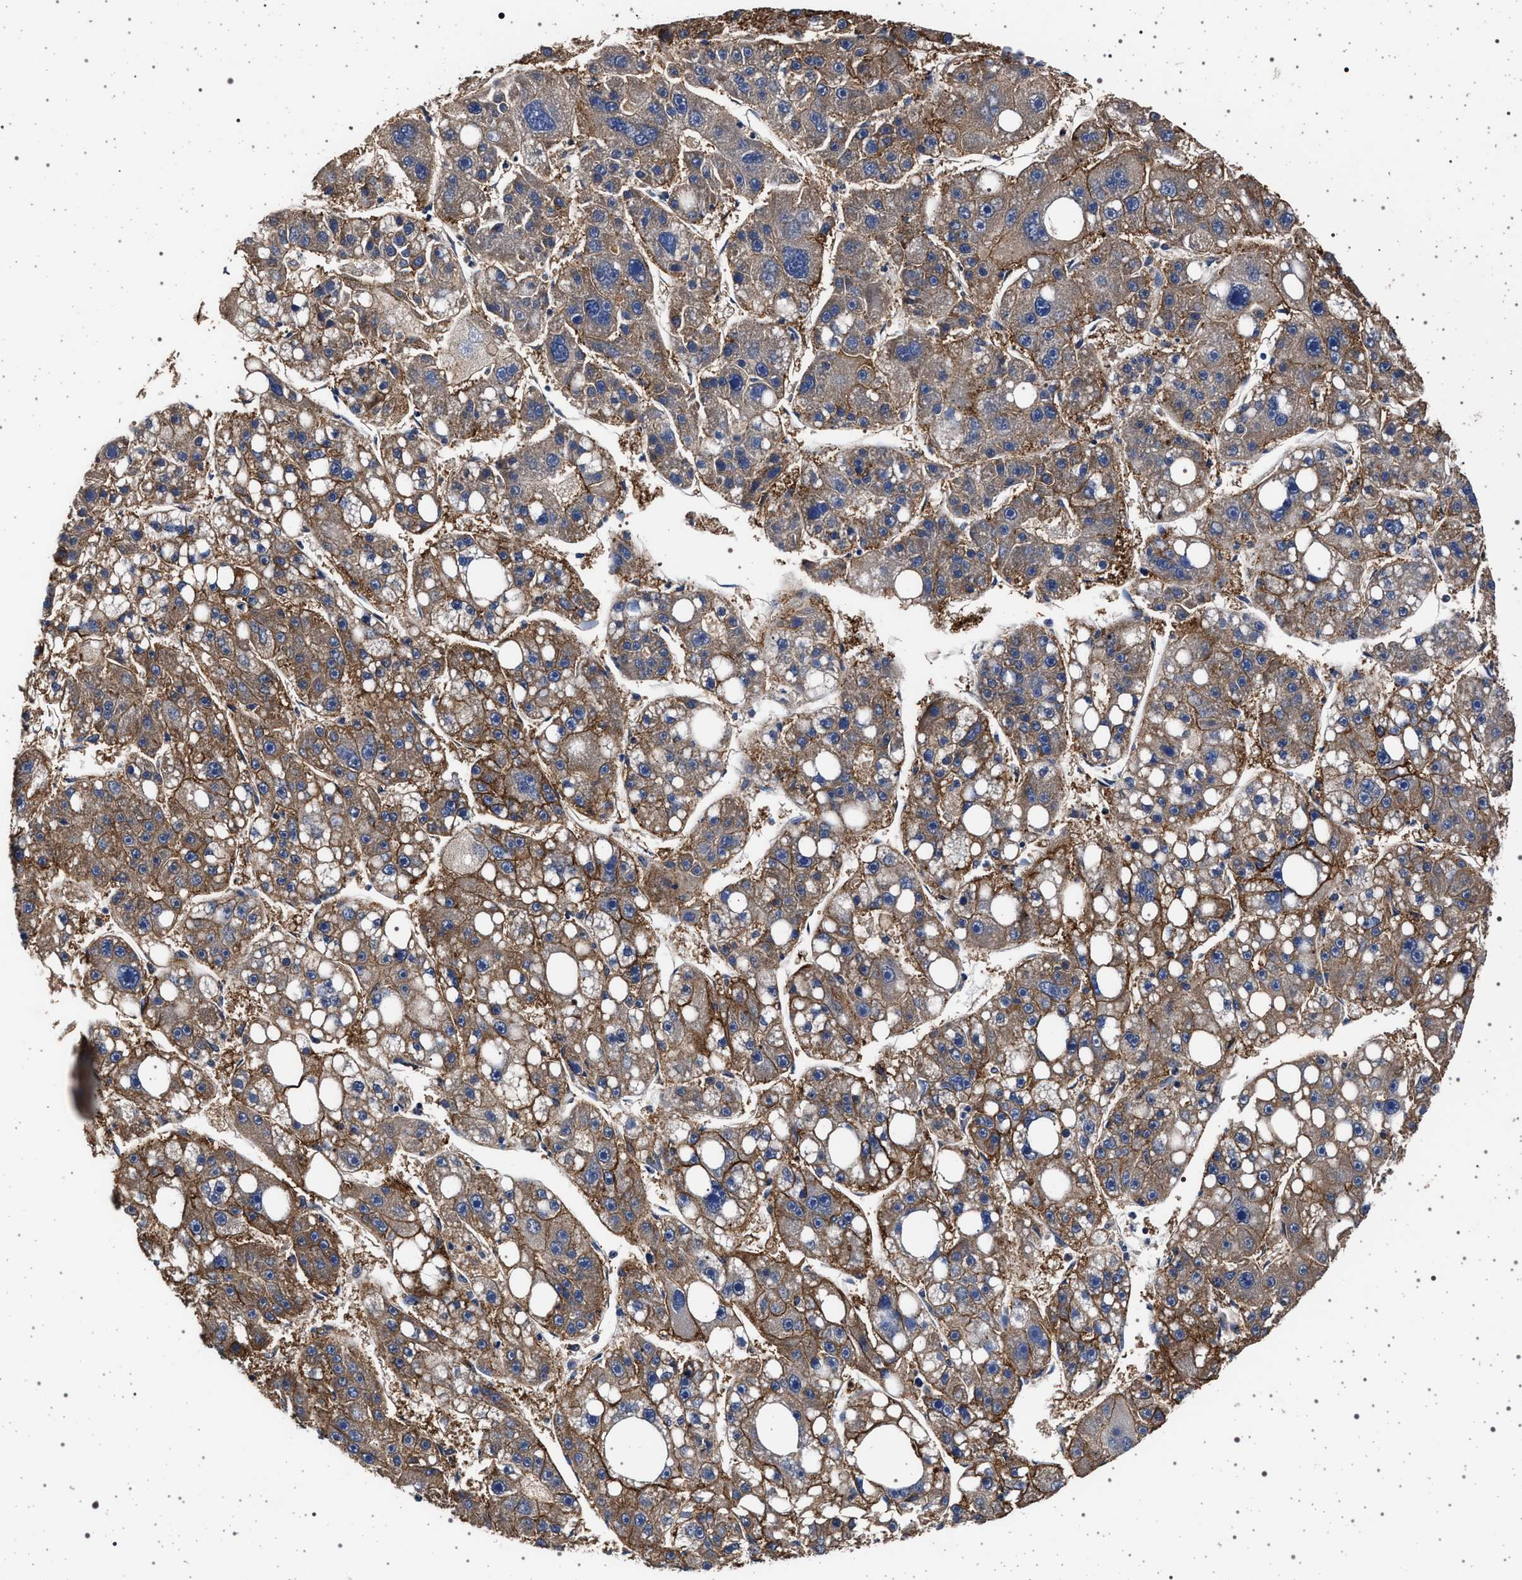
{"staining": {"intensity": "moderate", "quantity": ">75%", "location": "cytoplasmic/membranous"}, "tissue": "liver cancer", "cell_type": "Tumor cells", "image_type": "cancer", "snomed": [{"axis": "morphology", "description": "Carcinoma, Hepatocellular, NOS"}, {"axis": "topography", "description": "Liver"}], "caption": "About >75% of tumor cells in liver hepatocellular carcinoma display moderate cytoplasmic/membranous protein staining as visualized by brown immunohistochemical staining.", "gene": "MAP3K2", "patient": {"sex": "female", "age": 61}}